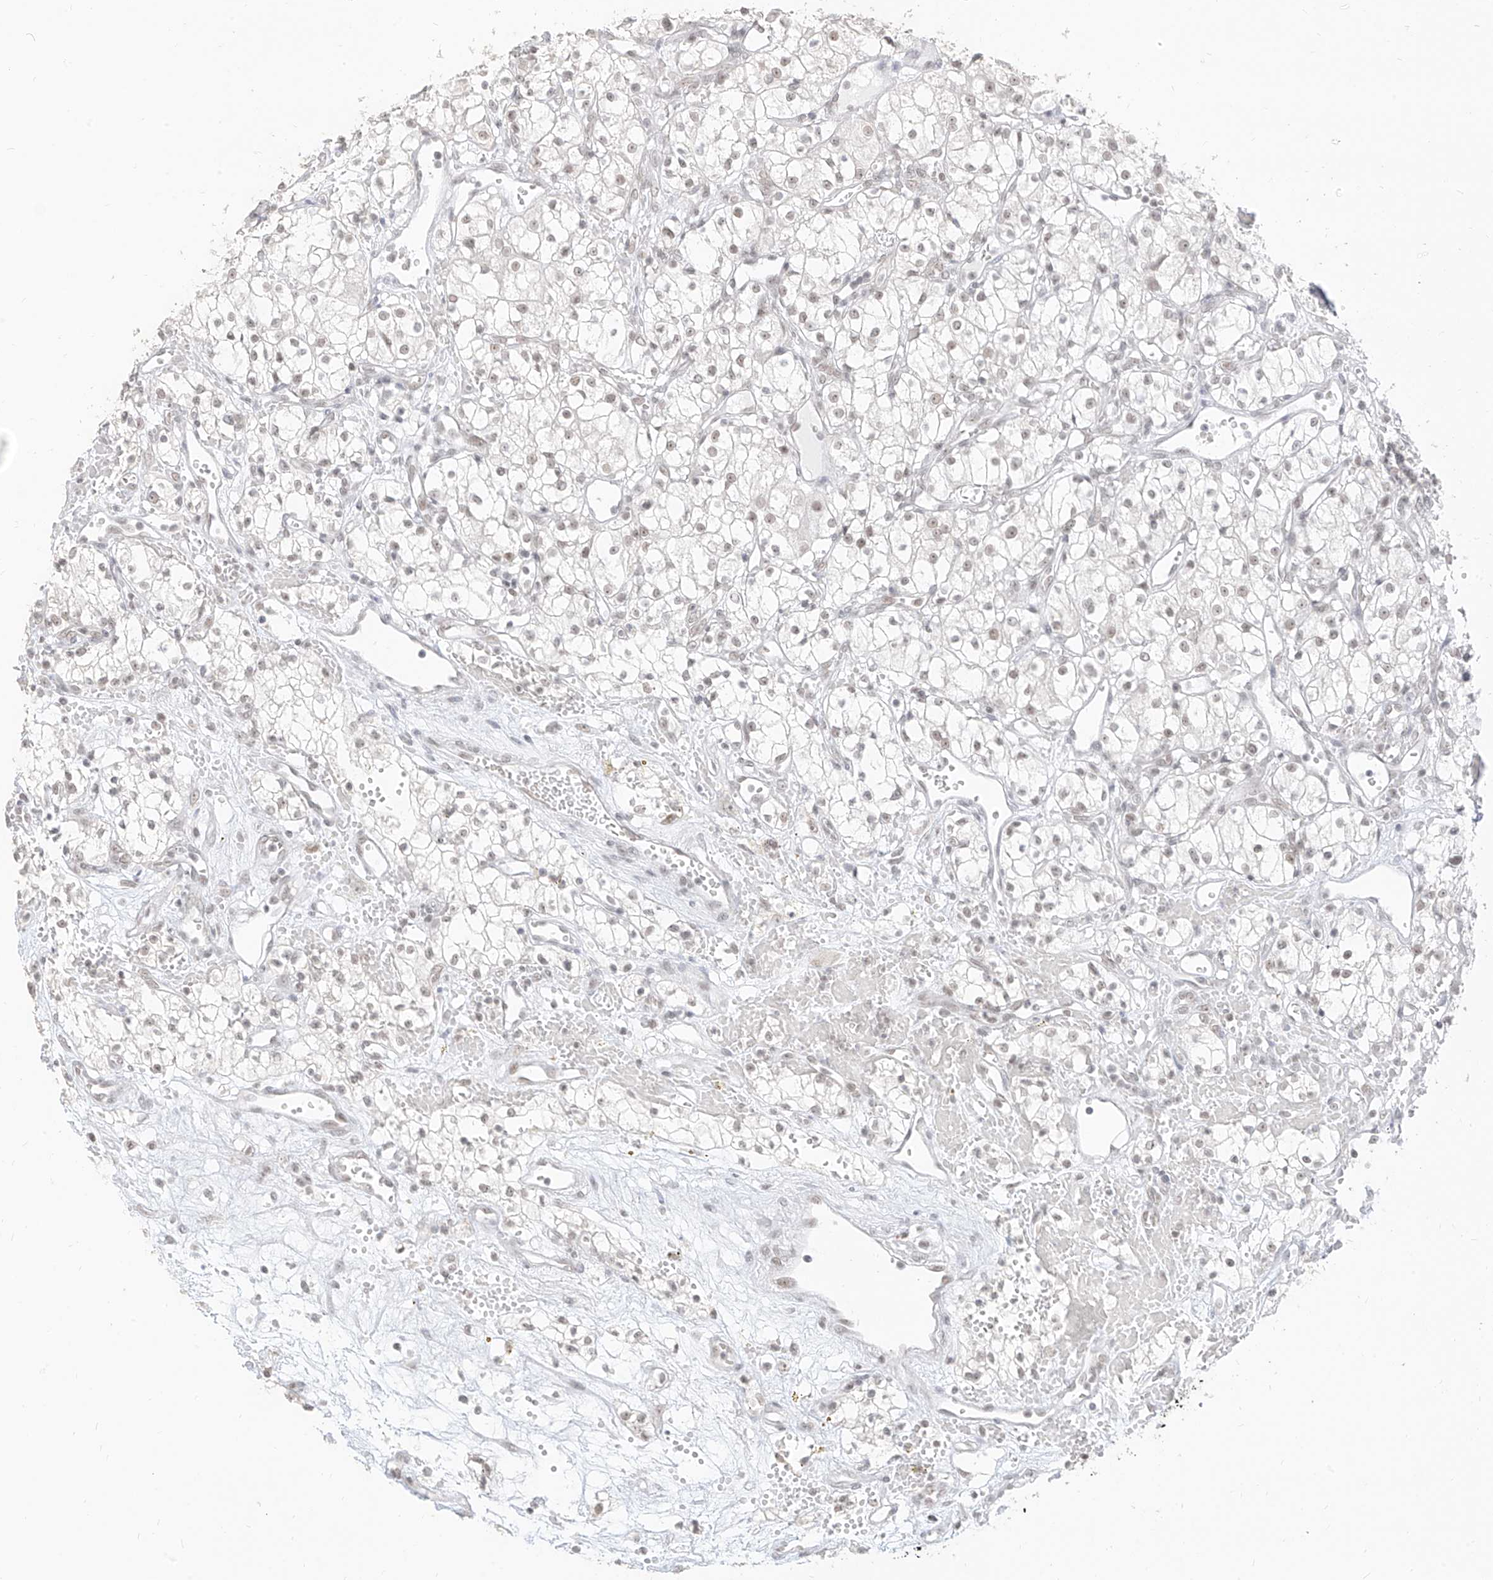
{"staining": {"intensity": "negative", "quantity": "none", "location": "none"}, "tissue": "renal cancer", "cell_type": "Tumor cells", "image_type": "cancer", "snomed": [{"axis": "morphology", "description": "Adenocarcinoma, NOS"}, {"axis": "topography", "description": "Kidney"}], "caption": "DAB (3,3'-diaminobenzidine) immunohistochemical staining of renal adenocarcinoma displays no significant positivity in tumor cells. (DAB (3,3'-diaminobenzidine) immunohistochemistry visualized using brightfield microscopy, high magnification).", "gene": "SUPT5H", "patient": {"sex": "male", "age": 59}}